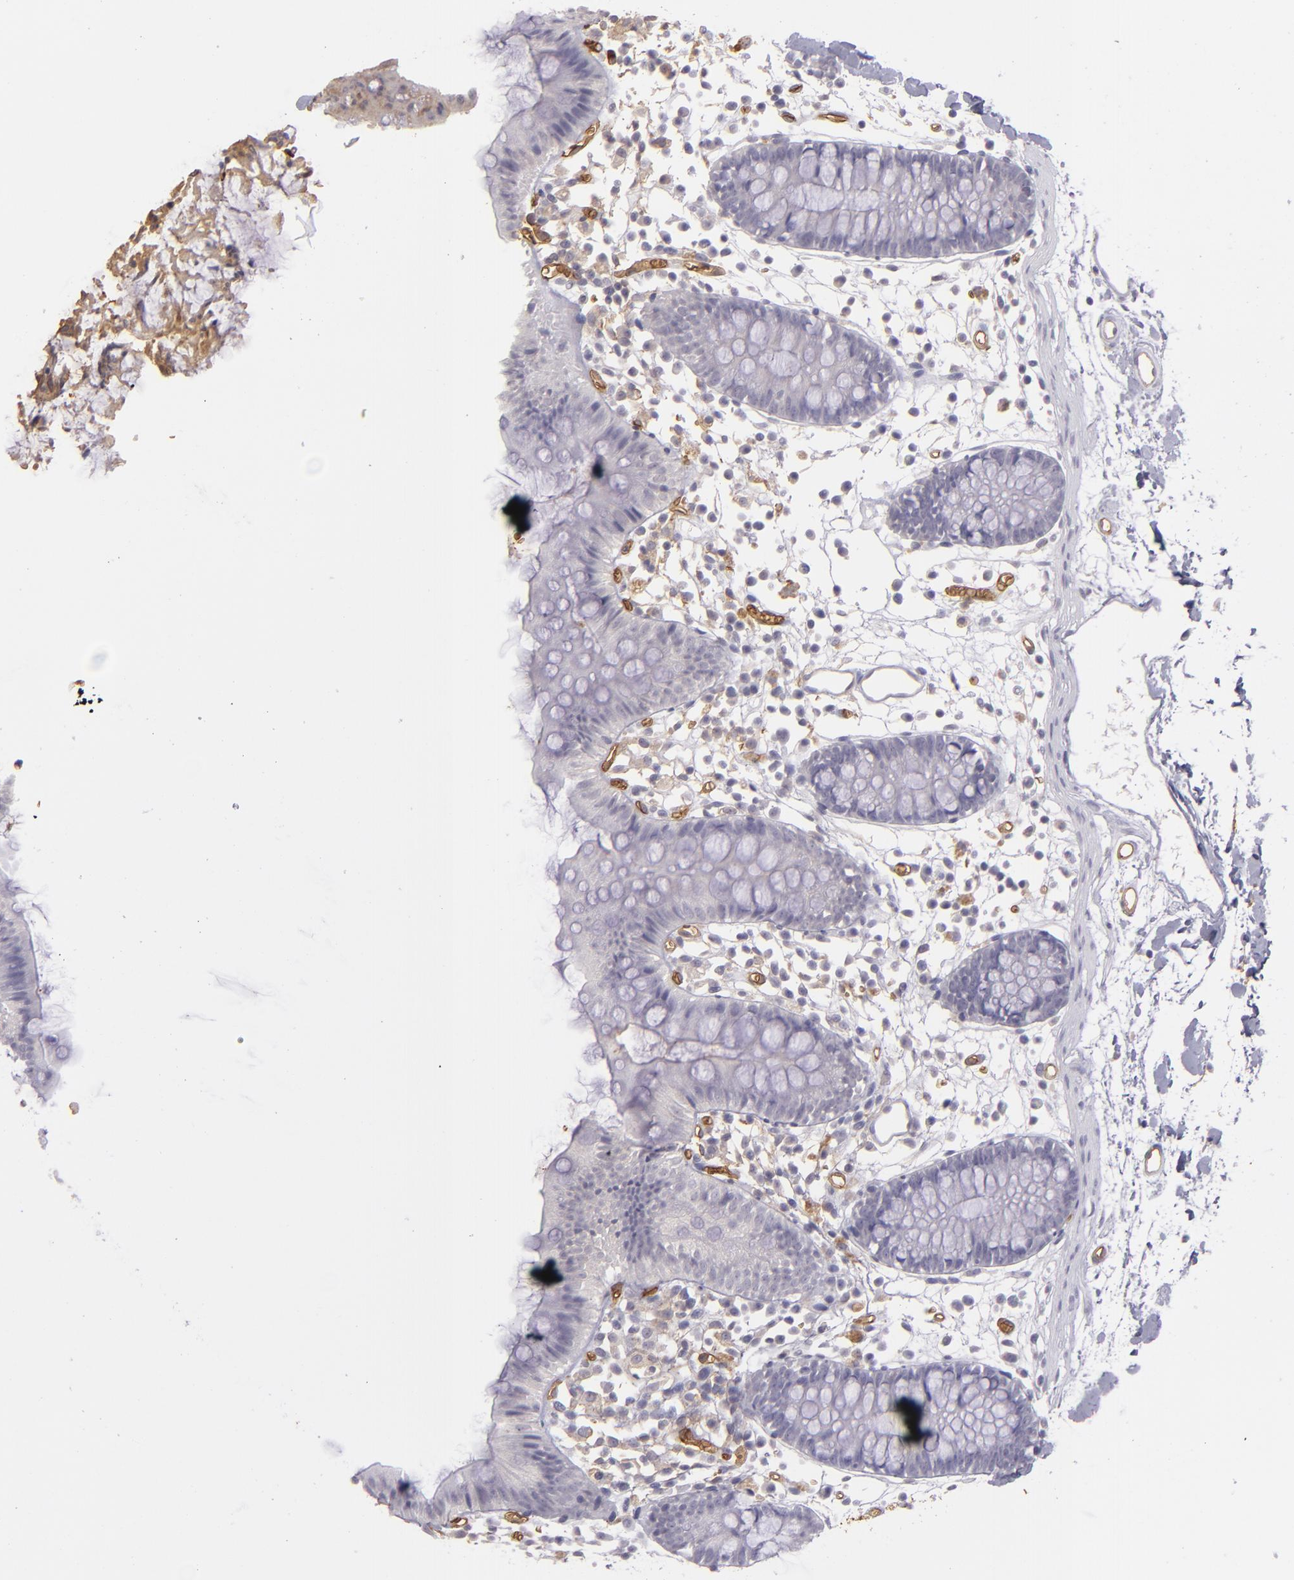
{"staining": {"intensity": "weak", "quantity": "25%-75%", "location": "cytoplasmic/membranous"}, "tissue": "colon", "cell_type": "Endothelial cells", "image_type": "normal", "snomed": [{"axis": "morphology", "description": "Normal tissue, NOS"}, {"axis": "topography", "description": "Colon"}], "caption": "Unremarkable colon demonstrates weak cytoplasmic/membranous expression in about 25%-75% of endothelial cells (DAB (3,3'-diaminobenzidine) IHC, brown staining for protein, blue staining for nuclei)..", "gene": "ACE", "patient": {"sex": "male", "age": 14}}